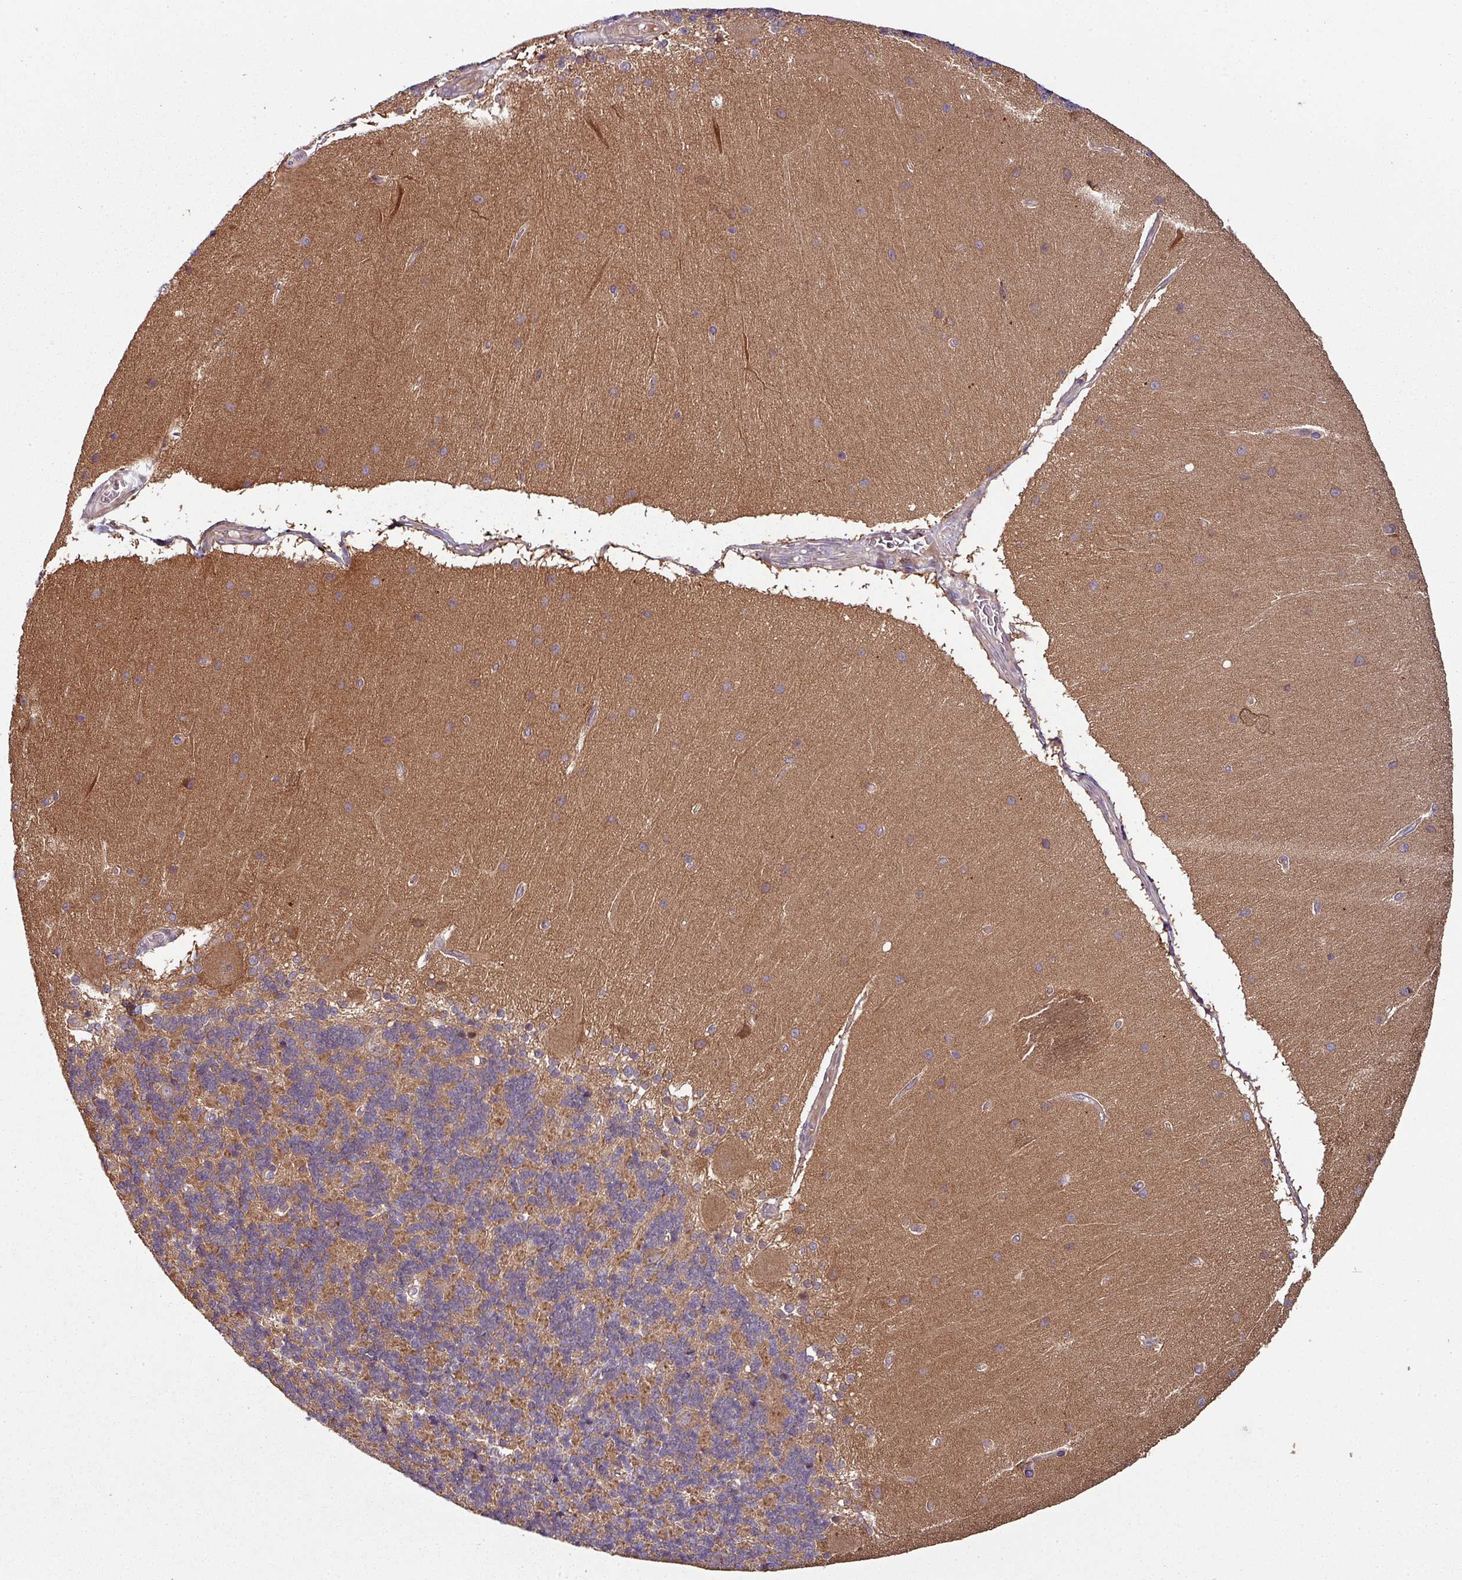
{"staining": {"intensity": "moderate", "quantity": "<25%", "location": "cytoplasmic/membranous"}, "tissue": "cerebellum", "cell_type": "Cells in granular layer", "image_type": "normal", "snomed": [{"axis": "morphology", "description": "Normal tissue, NOS"}, {"axis": "topography", "description": "Cerebellum"}], "caption": "Cerebellum stained with a protein marker displays moderate staining in cells in granular layer.", "gene": "GSKIP", "patient": {"sex": "female", "age": 54}}